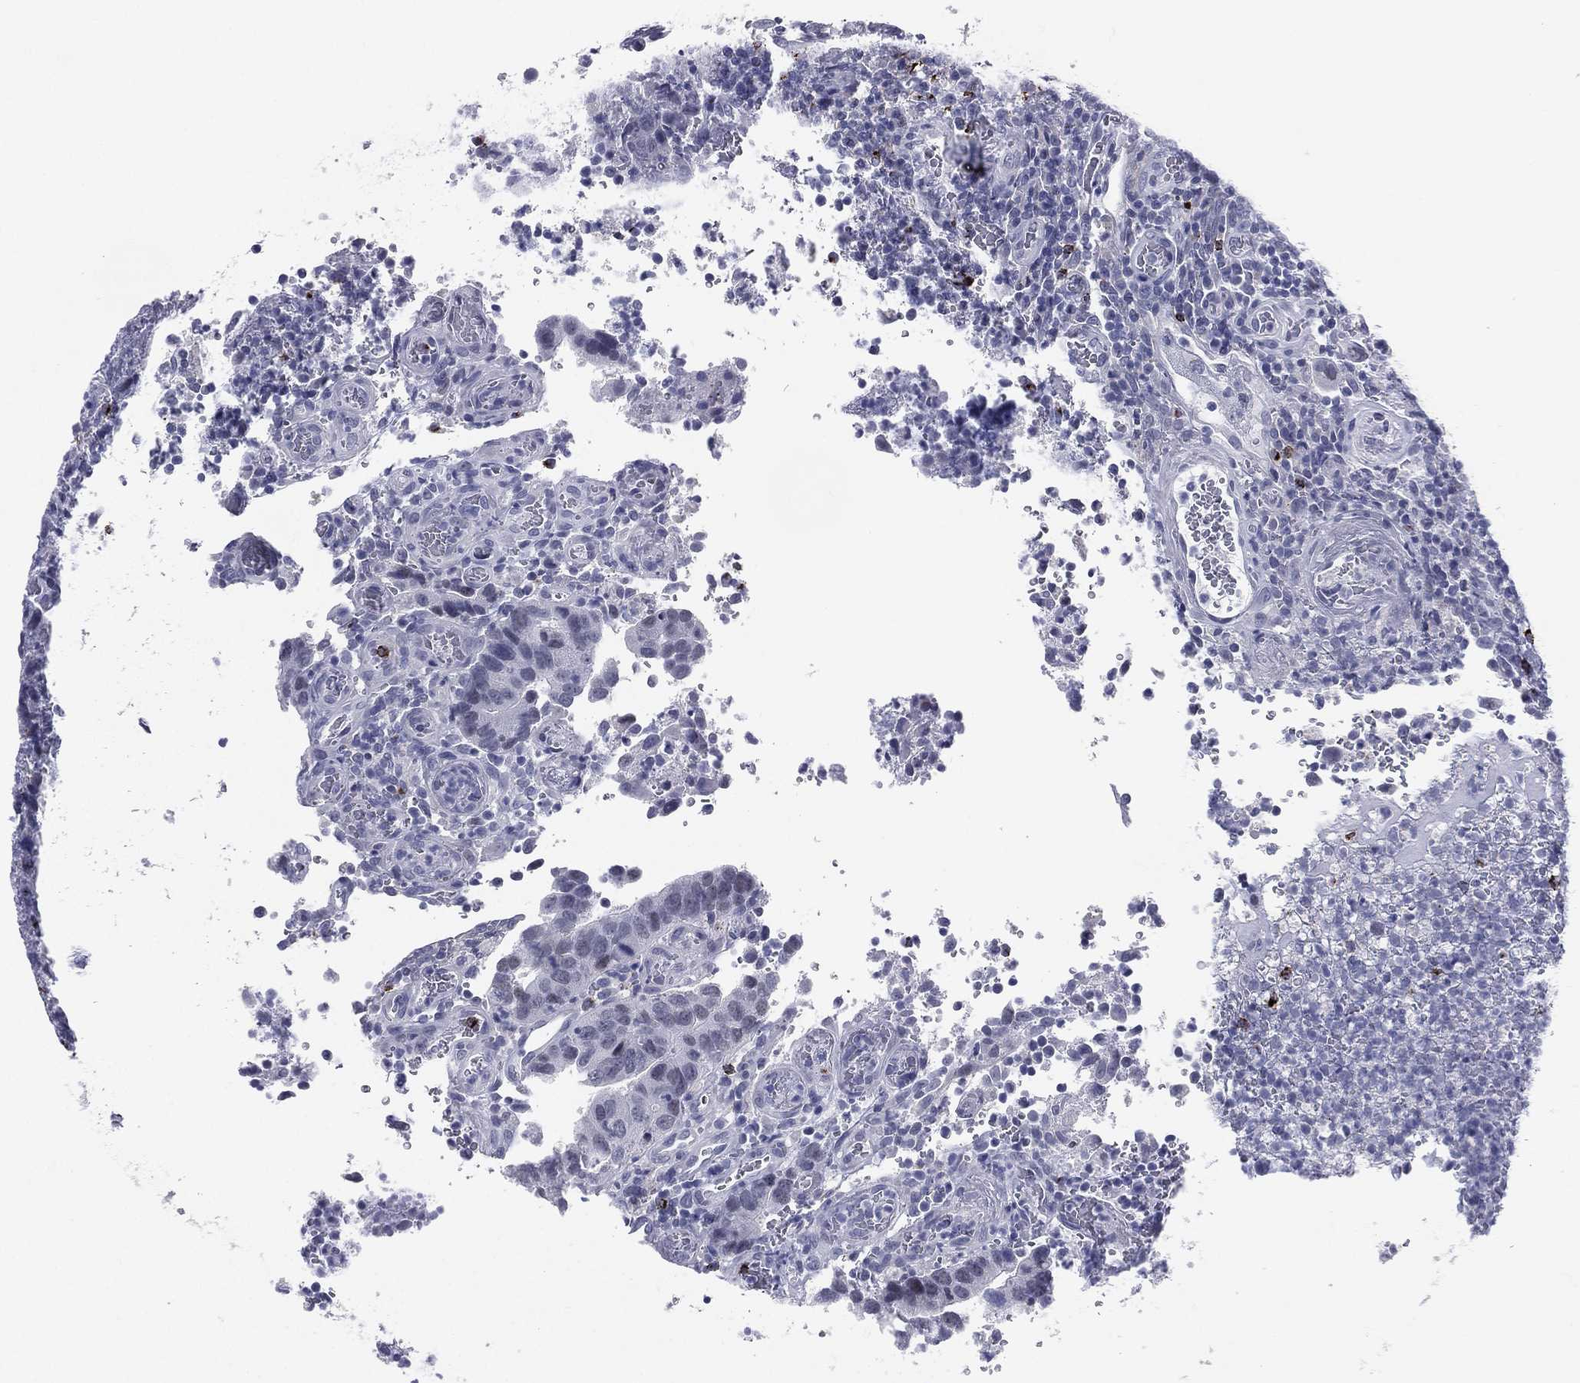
{"staining": {"intensity": "negative", "quantity": "none", "location": "none"}, "tissue": "colorectal cancer", "cell_type": "Tumor cells", "image_type": "cancer", "snomed": [{"axis": "morphology", "description": "Adenocarcinoma, NOS"}, {"axis": "topography", "description": "Colon"}], "caption": "IHC micrograph of neoplastic tissue: colorectal cancer stained with DAB demonstrates no significant protein staining in tumor cells.", "gene": "HLA-DOA", "patient": {"sex": "female", "age": 56}}